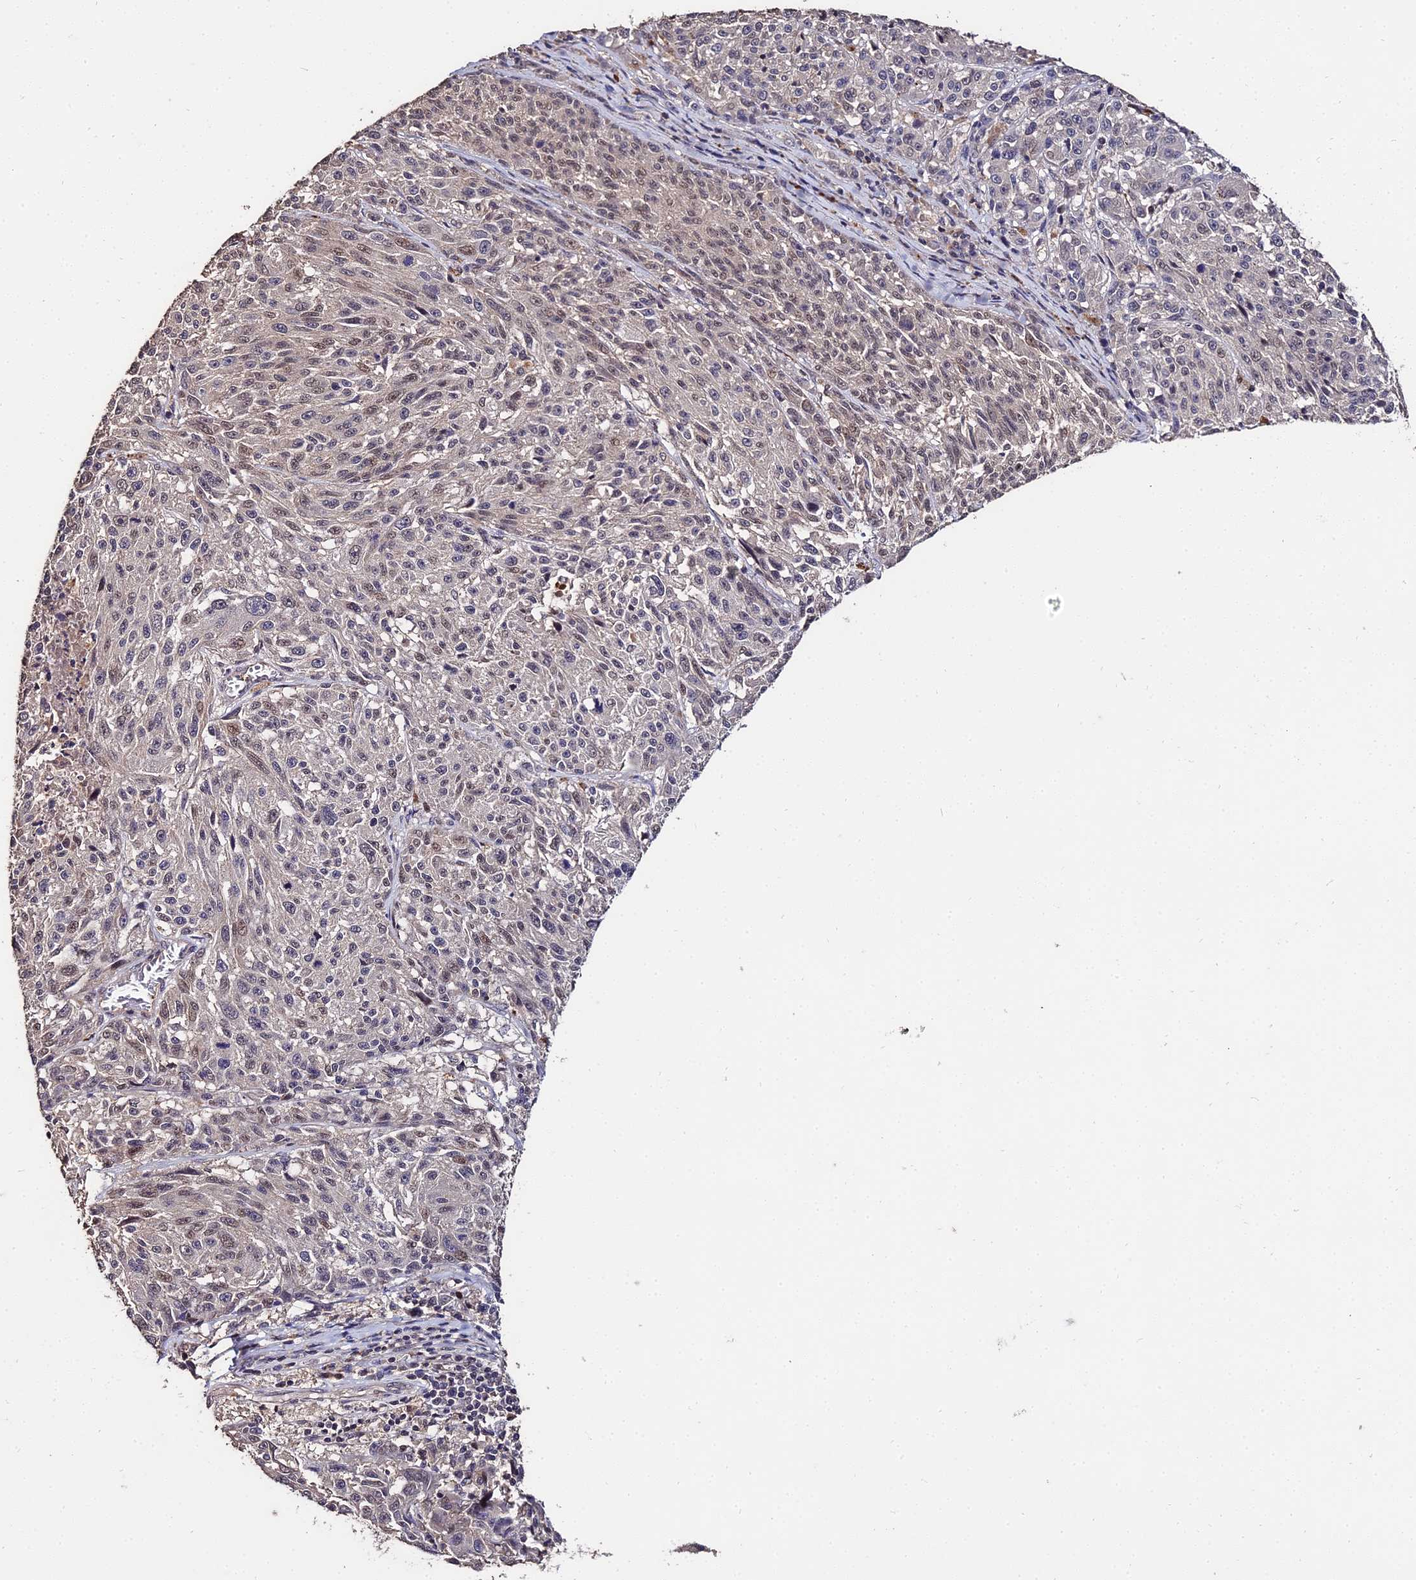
{"staining": {"intensity": "weak", "quantity": "<25%", "location": "nuclear"}, "tissue": "melanoma", "cell_type": "Tumor cells", "image_type": "cancer", "snomed": [{"axis": "morphology", "description": "Malignant melanoma, NOS"}, {"axis": "topography", "description": "Skin"}], "caption": "High power microscopy micrograph of an immunohistochemistry micrograph of malignant melanoma, revealing no significant staining in tumor cells.", "gene": "LSM5", "patient": {"sex": "male", "age": 53}}